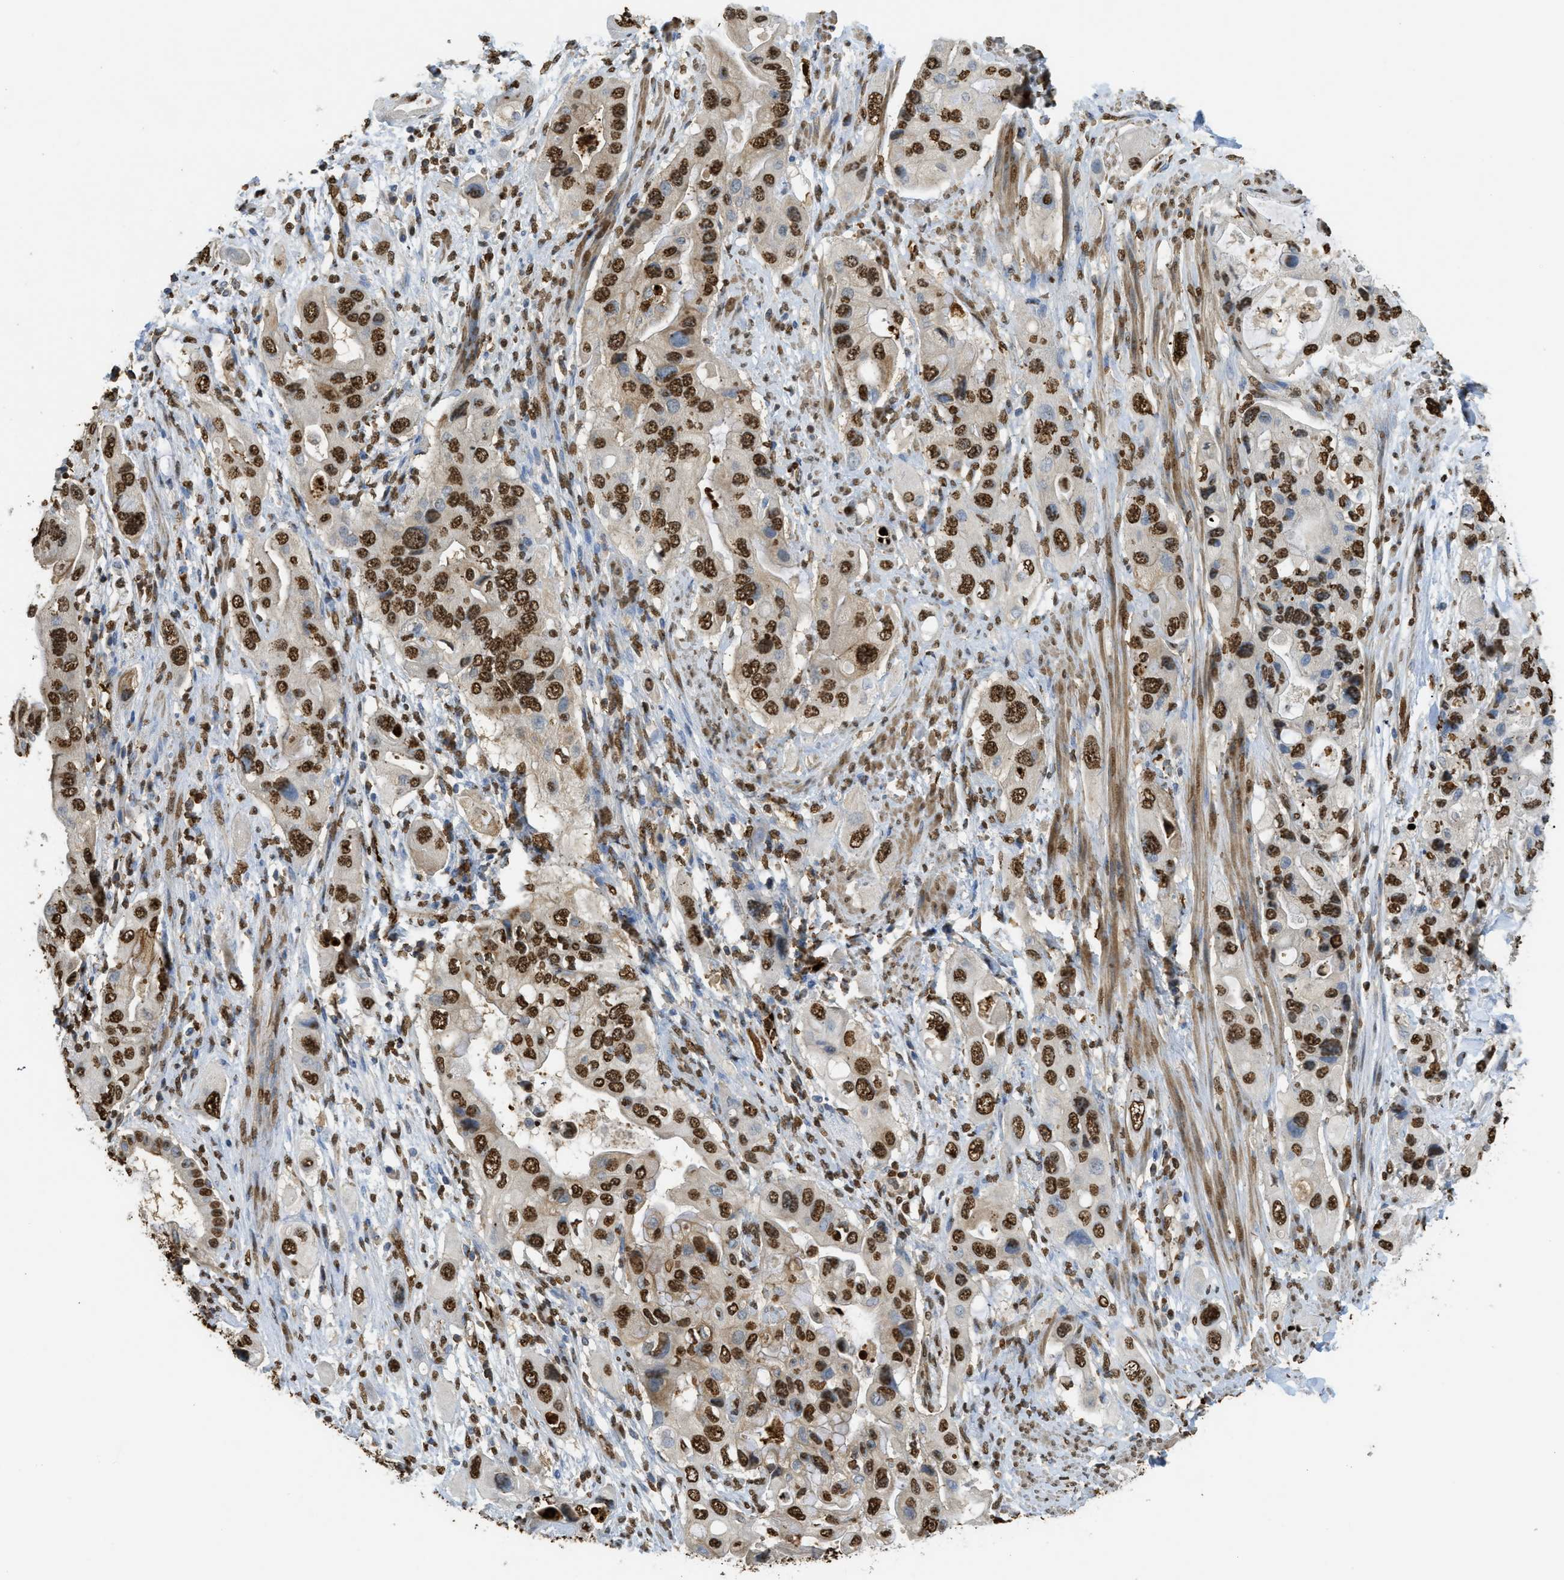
{"staining": {"intensity": "strong", "quantity": ">75%", "location": "nuclear"}, "tissue": "pancreatic cancer", "cell_type": "Tumor cells", "image_type": "cancer", "snomed": [{"axis": "morphology", "description": "Adenocarcinoma, NOS"}, {"axis": "topography", "description": "Pancreas"}], "caption": "This is an image of immunohistochemistry (IHC) staining of pancreatic adenocarcinoma, which shows strong staining in the nuclear of tumor cells.", "gene": "NR5A2", "patient": {"sex": "female", "age": 56}}